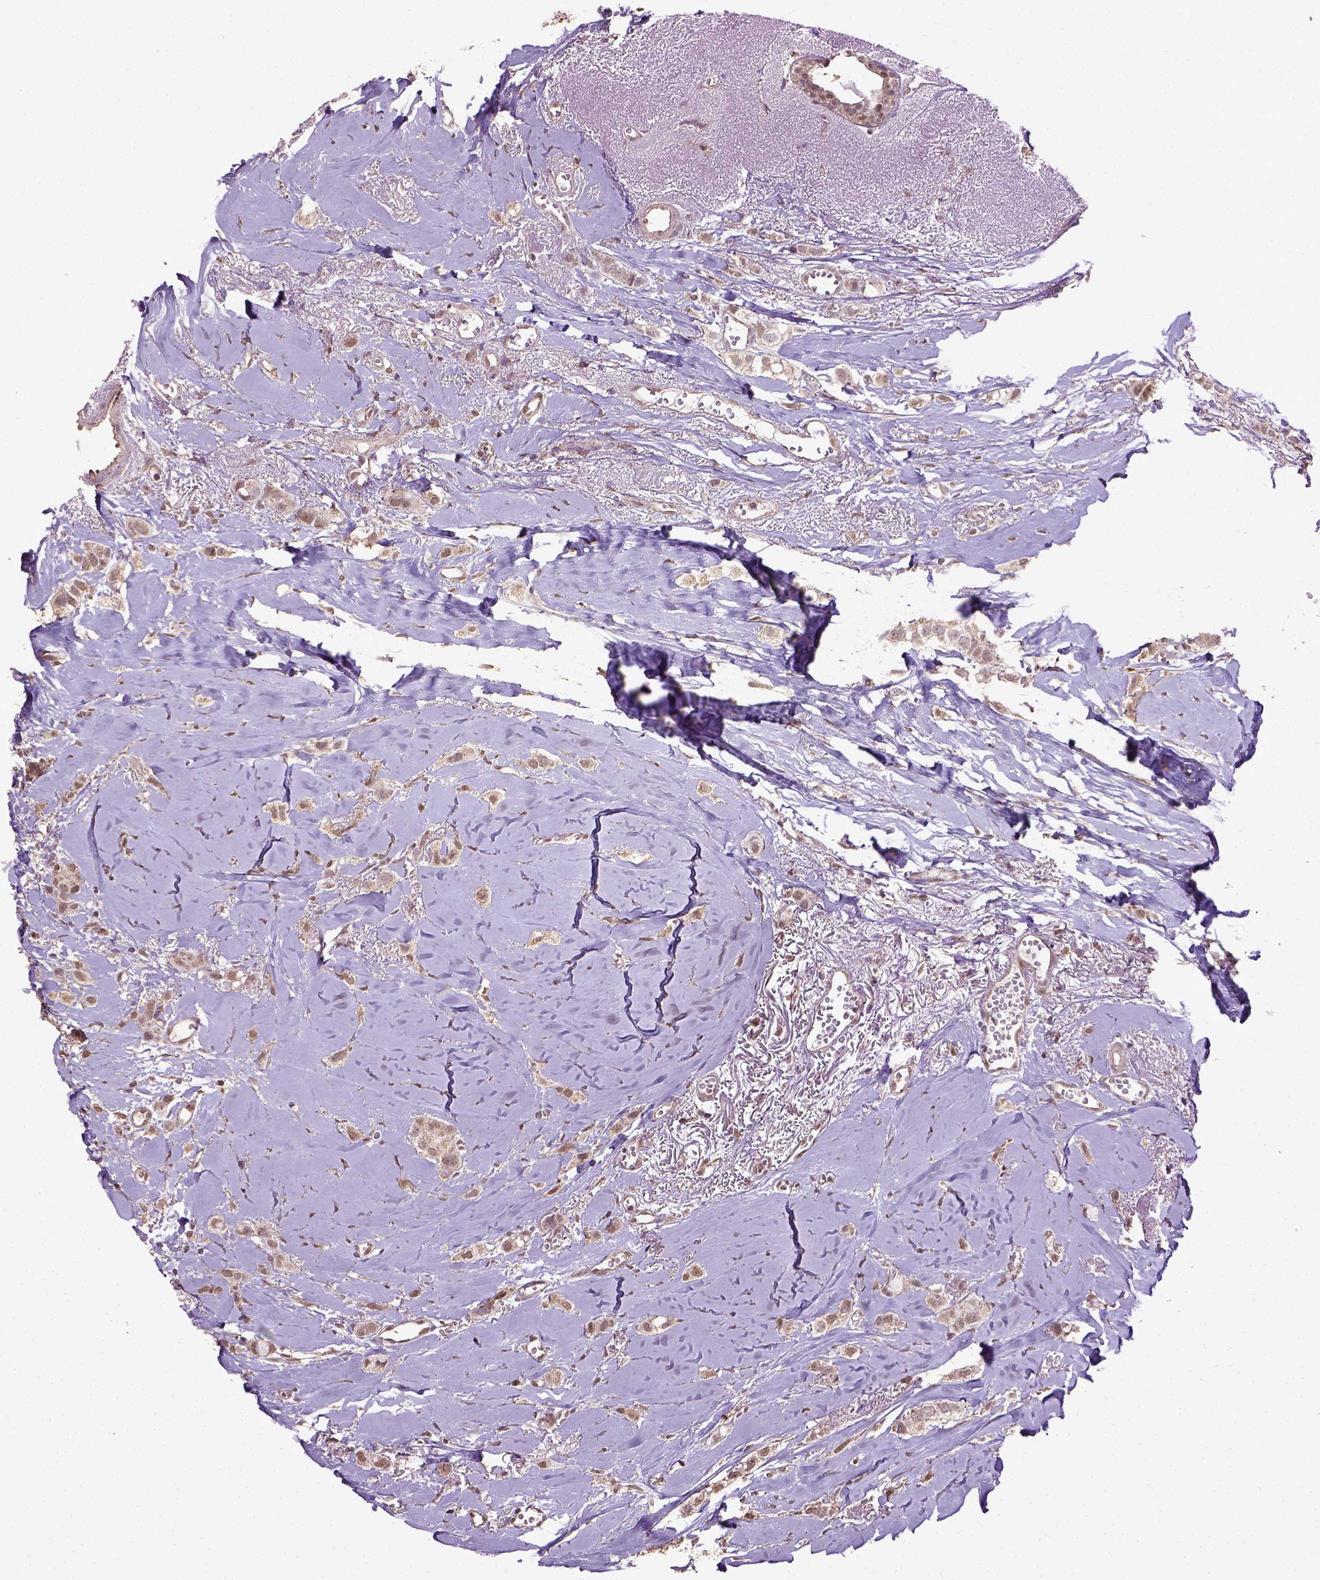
{"staining": {"intensity": "moderate", "quantity": ">75%", "location": "nuclear"}, "tissue": "breast cancer", "cell_type": "Tumor cells", "image_type": "cancer", "snomed": [{"axis": "morphology", "description": "Duct carcinoma"}, {"axis": "topography", "description": "Breast"}], "caption": "Moderate nuclear positivity is appreciated in about >75% of tumor cells in invasive ductal carcinoma (breast). (IHC, brightfield microscopy, high magnification).", "gene": "UBA3", "patient": {"sex": "female", "age": 85}}